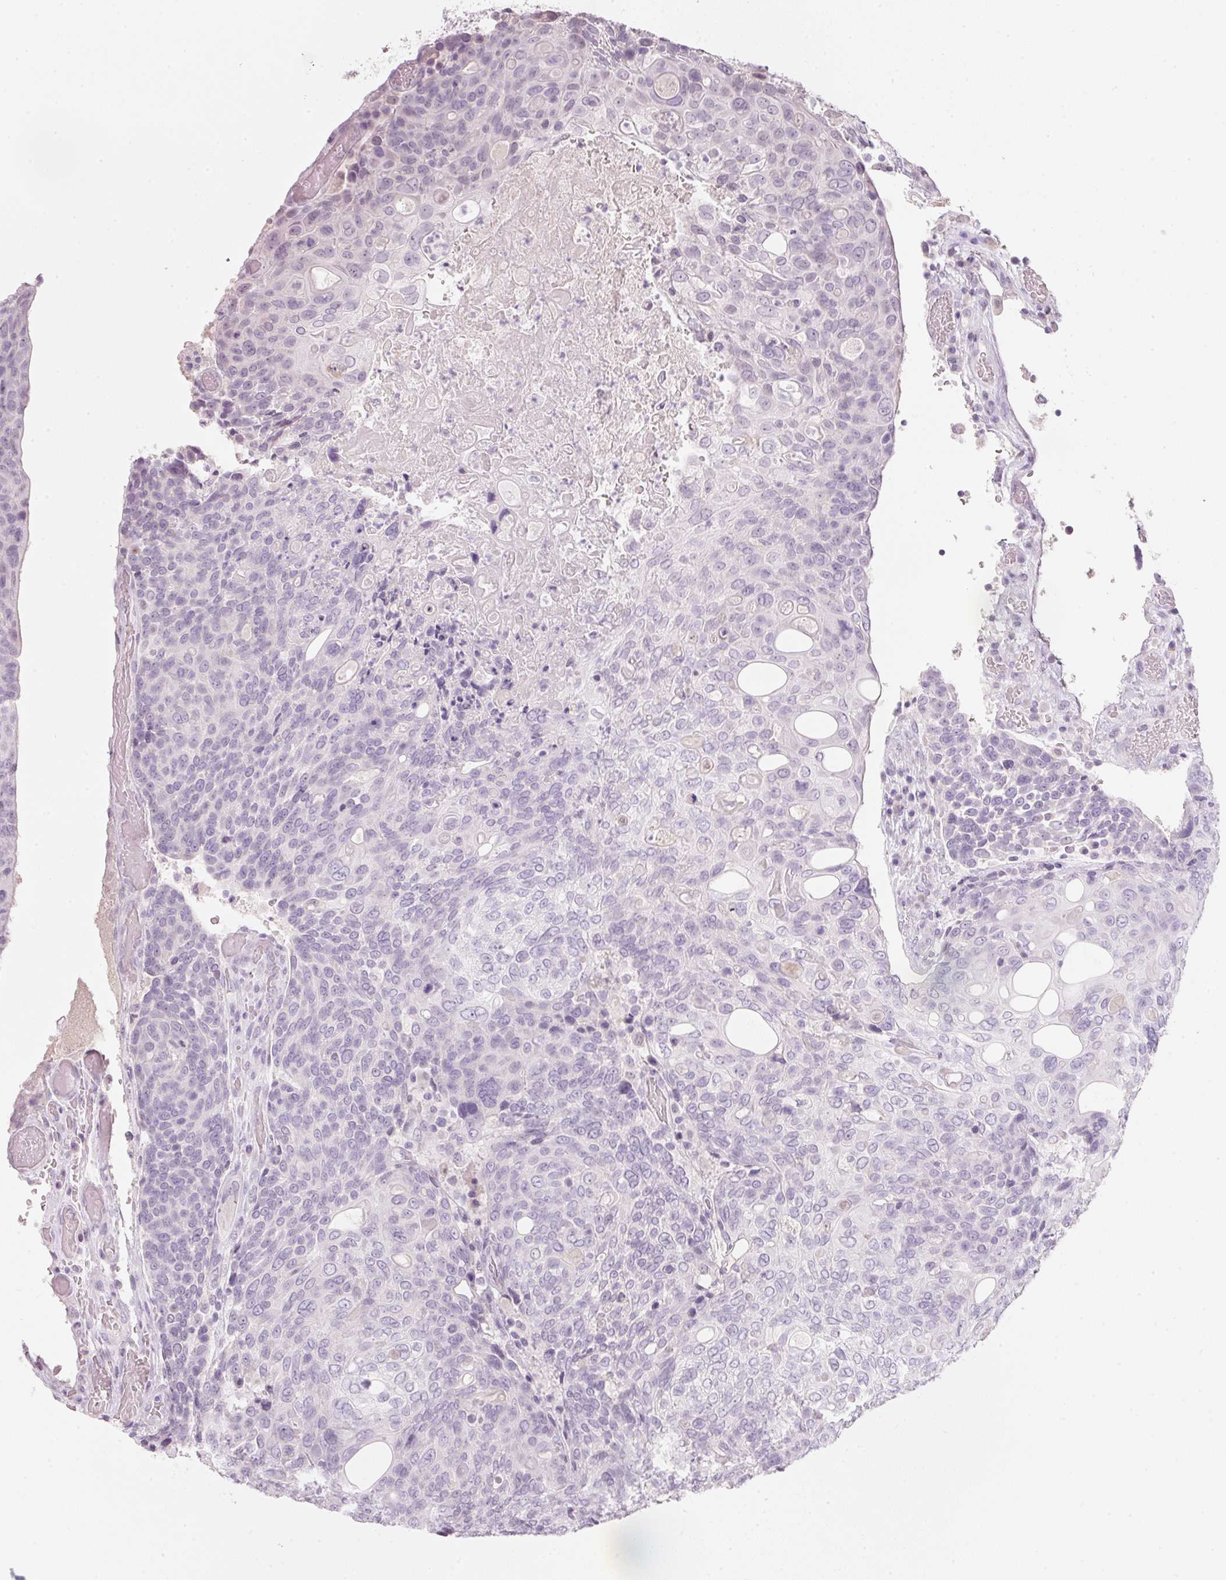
{"staining": {"intensity": "negative", "quantity": "none", "location": "none"}, "tissue": "urothelial cancer", "cell_type": "Tumor cells", "image_type": "cancer", "snomed": [{"axis": "morphology", "description": "Urothelial carcinoma, High grade"}, {"axis": "topography", "description": "Urinary bladder"}], "caption": "A high-resolution photomicrograph shows IHC staining of high-grade urothelial carcinoma, which reveals no significant staining in tumor cells.", "gene": "ENSG00000206549", "patient": {"sex": "female", "age": 70}}